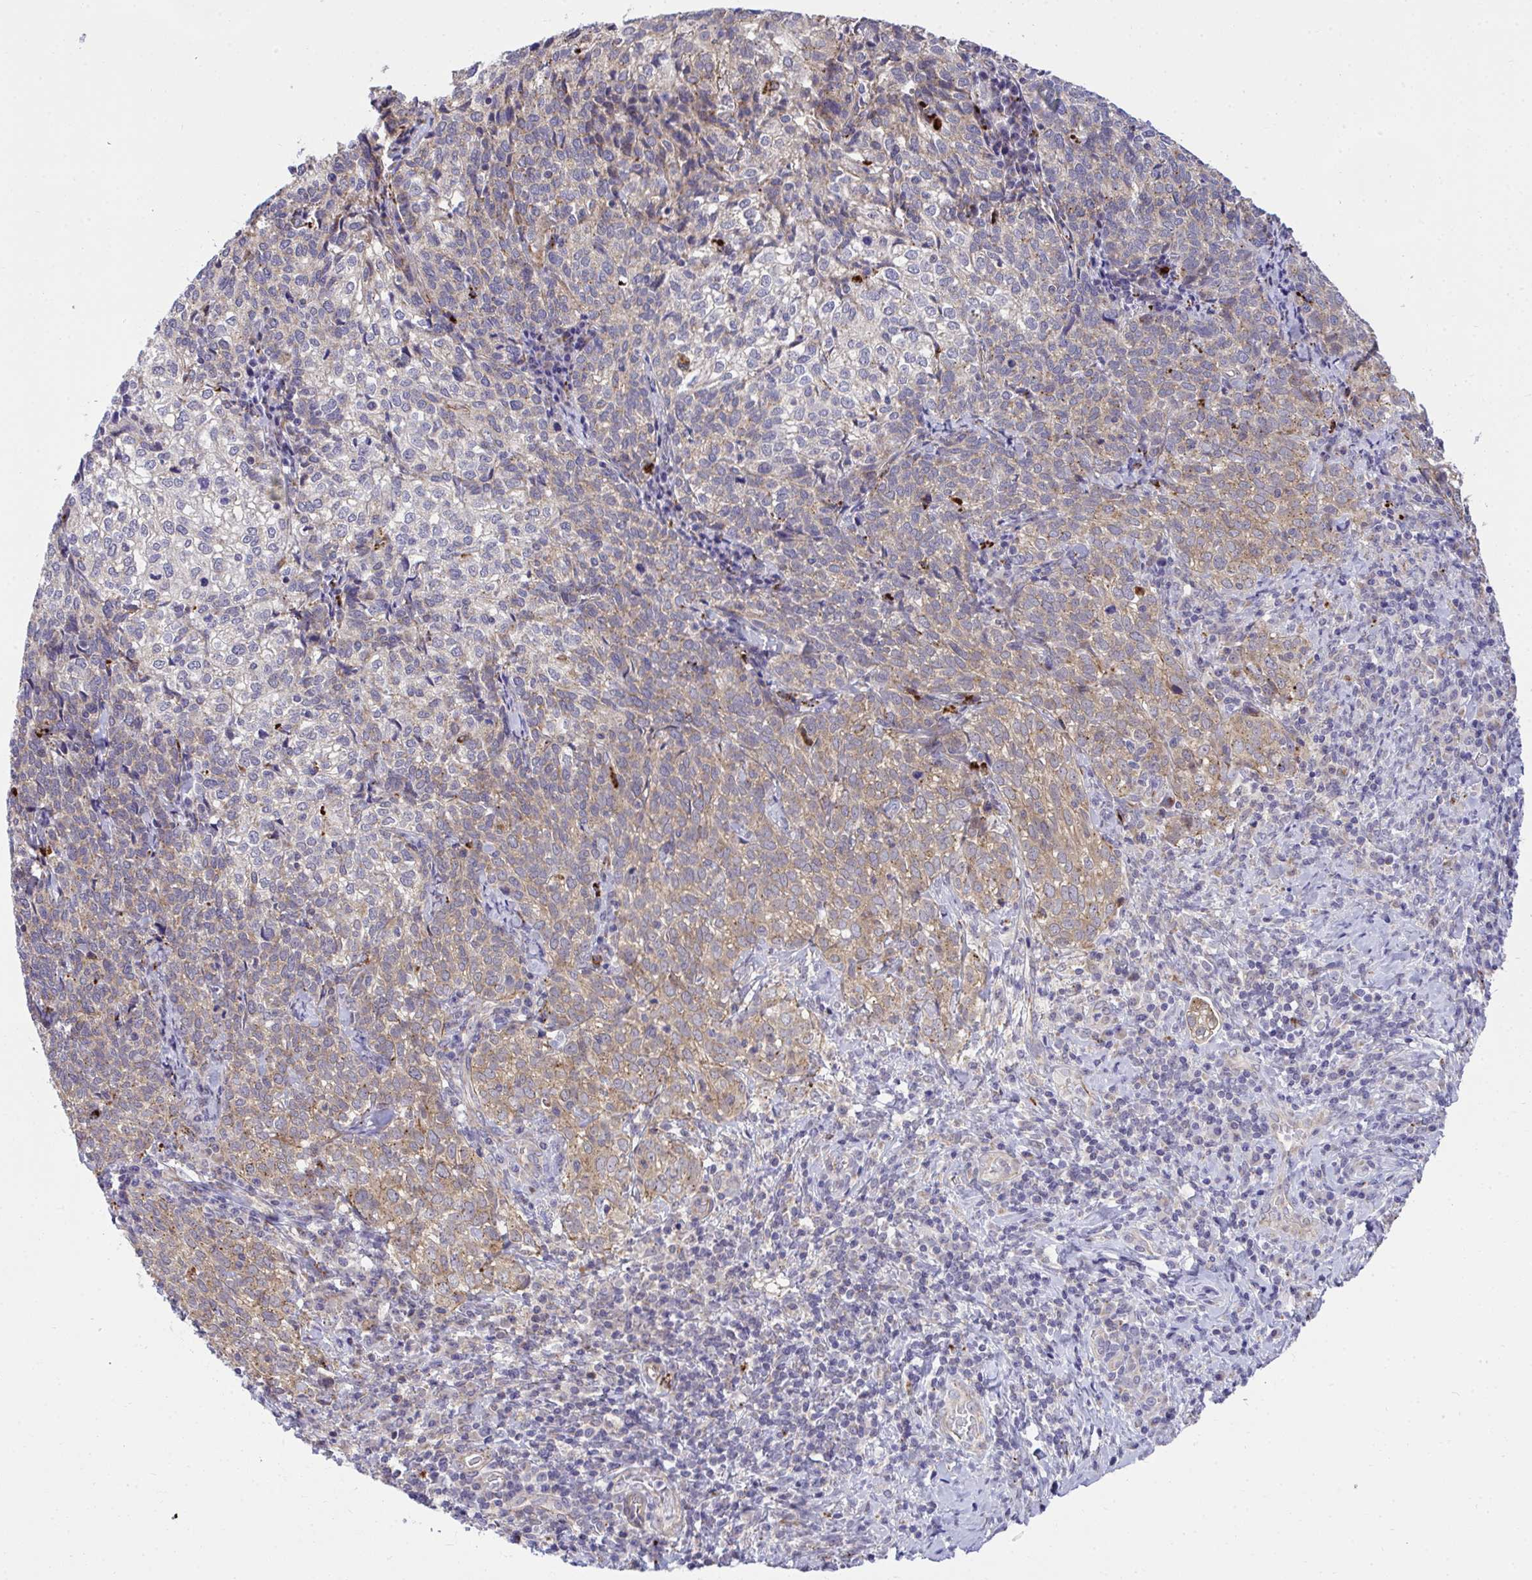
{"staining": {"intensity": "moderate", "quantity": "<25%", "location": "cytoplasmic/membranous"}, "tissue": "cervical cancer", "cell_type": "Tumor cells", "image_type": "cancer", "snomed": [{"axis": "morphology", "description": "Normal tissue, NOS"}, {"axis": "morphology", "description": "Squamous cell carcinoma, NOS"}, {"axis": "topography", "description": "Vagina"}, {"axis": "topography", "description": "Cervix"}], "caption": "Cervical cancer (squamous cell carcinoma) stained with a brown dye demonstrates moderate cytoplasmic/membranous positive positivity in about <25% of tumor cells.", "gene": "XAF1", "patient": {"sex": "female", "age": 45}}